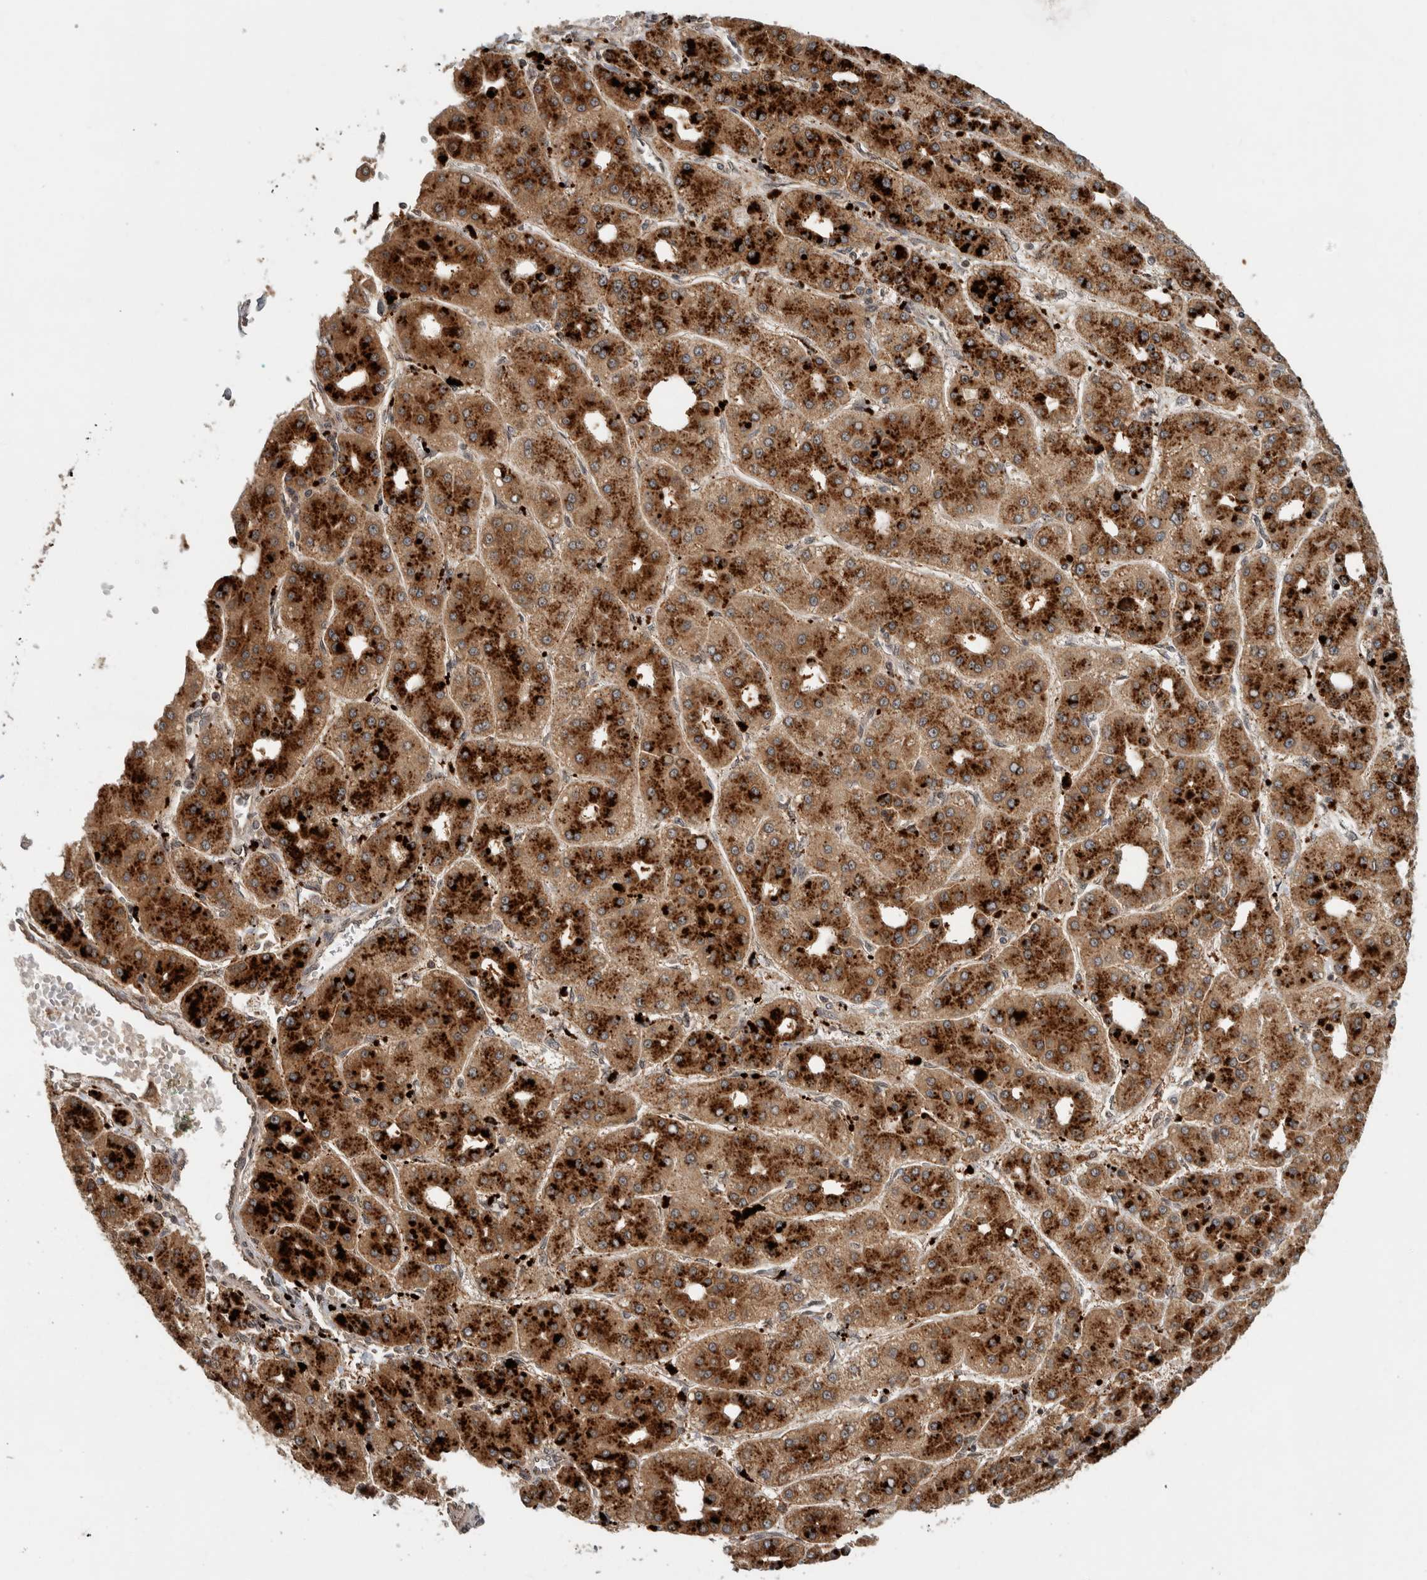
{"staining": {"intensity": "strong", "quantity": ">75%", "location": "cytoplasmic/membranous"}, "tissue": "liver cancer", "cell_type": "Tumor cells", "image_type": "cancer", "snomed": [{"axis": "morphology", "description": "Carcinoma, Hepatocellular, NOS"}, {"axis": "topography", "description": "Liver"}], "caption": "Liver cancer (hepatocellular carcinoma) stained for a protein demonstrates strong cytoplasmic/membranous positivity in tumor cells. (brown staining indicates protein expression, while blue staining denotes nuclei).", "gene": "PITPNC1", "patient": {"sex": "male", "age": 65}}